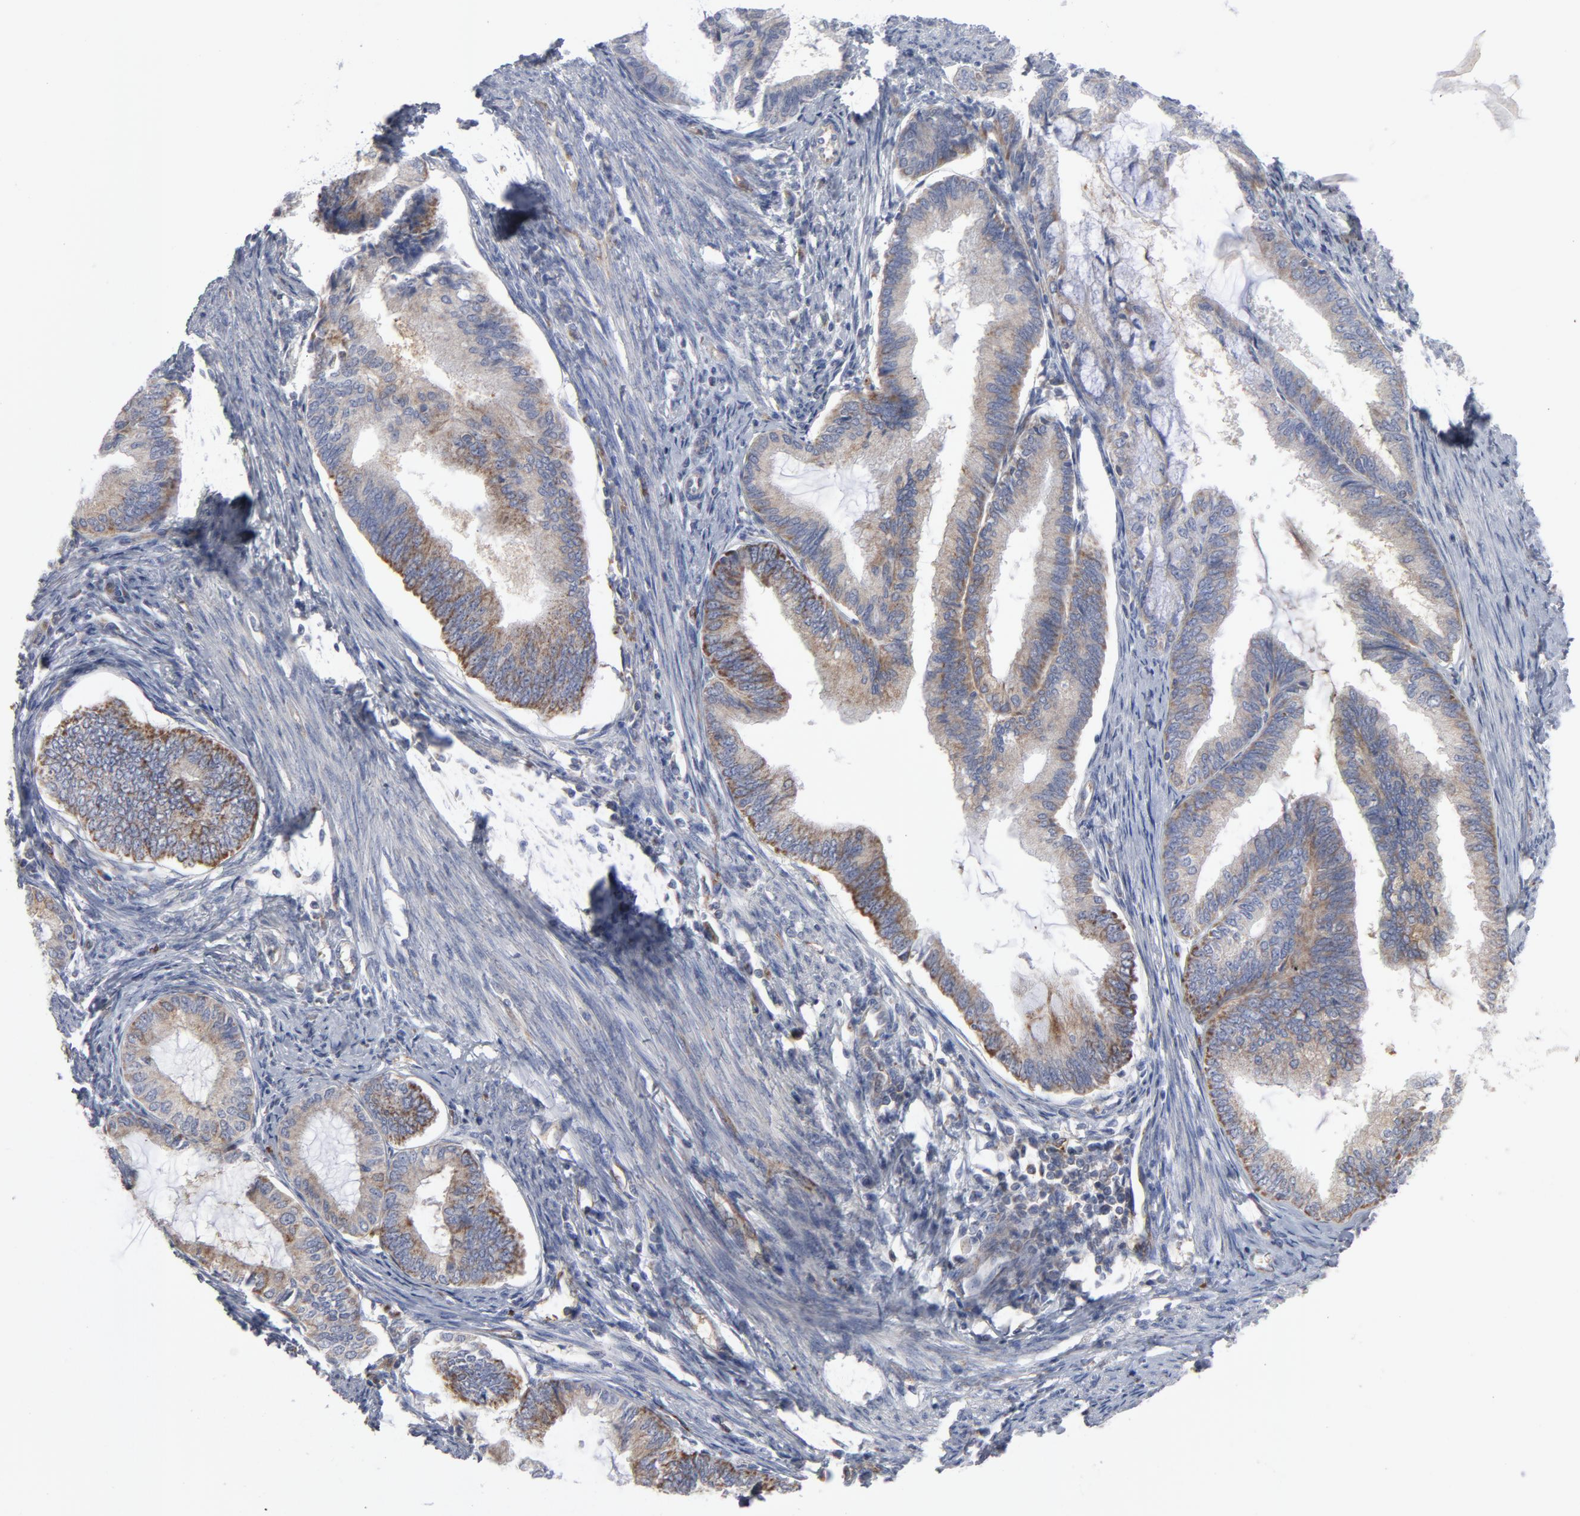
{"staining": {"intensity": "moderate", "quantity": ">75%", "location": "cytoplasmic/membranous"}, "tissue": "endometrial cancer", "cell_type": "Tumor cells", "image_type": "cancer", "snomed": [{"axis": "morphology", "description": "Adenocarcinoma, NOS"}, {"axis": "topography", "description": "Endometrium"}], "caption": "Human endometrial adenocarcinoma stained with a protein marker shows moderate staining in tumor cells.", "gene": "OXA1L", "patient": {"sex": "female", "age": 86}}